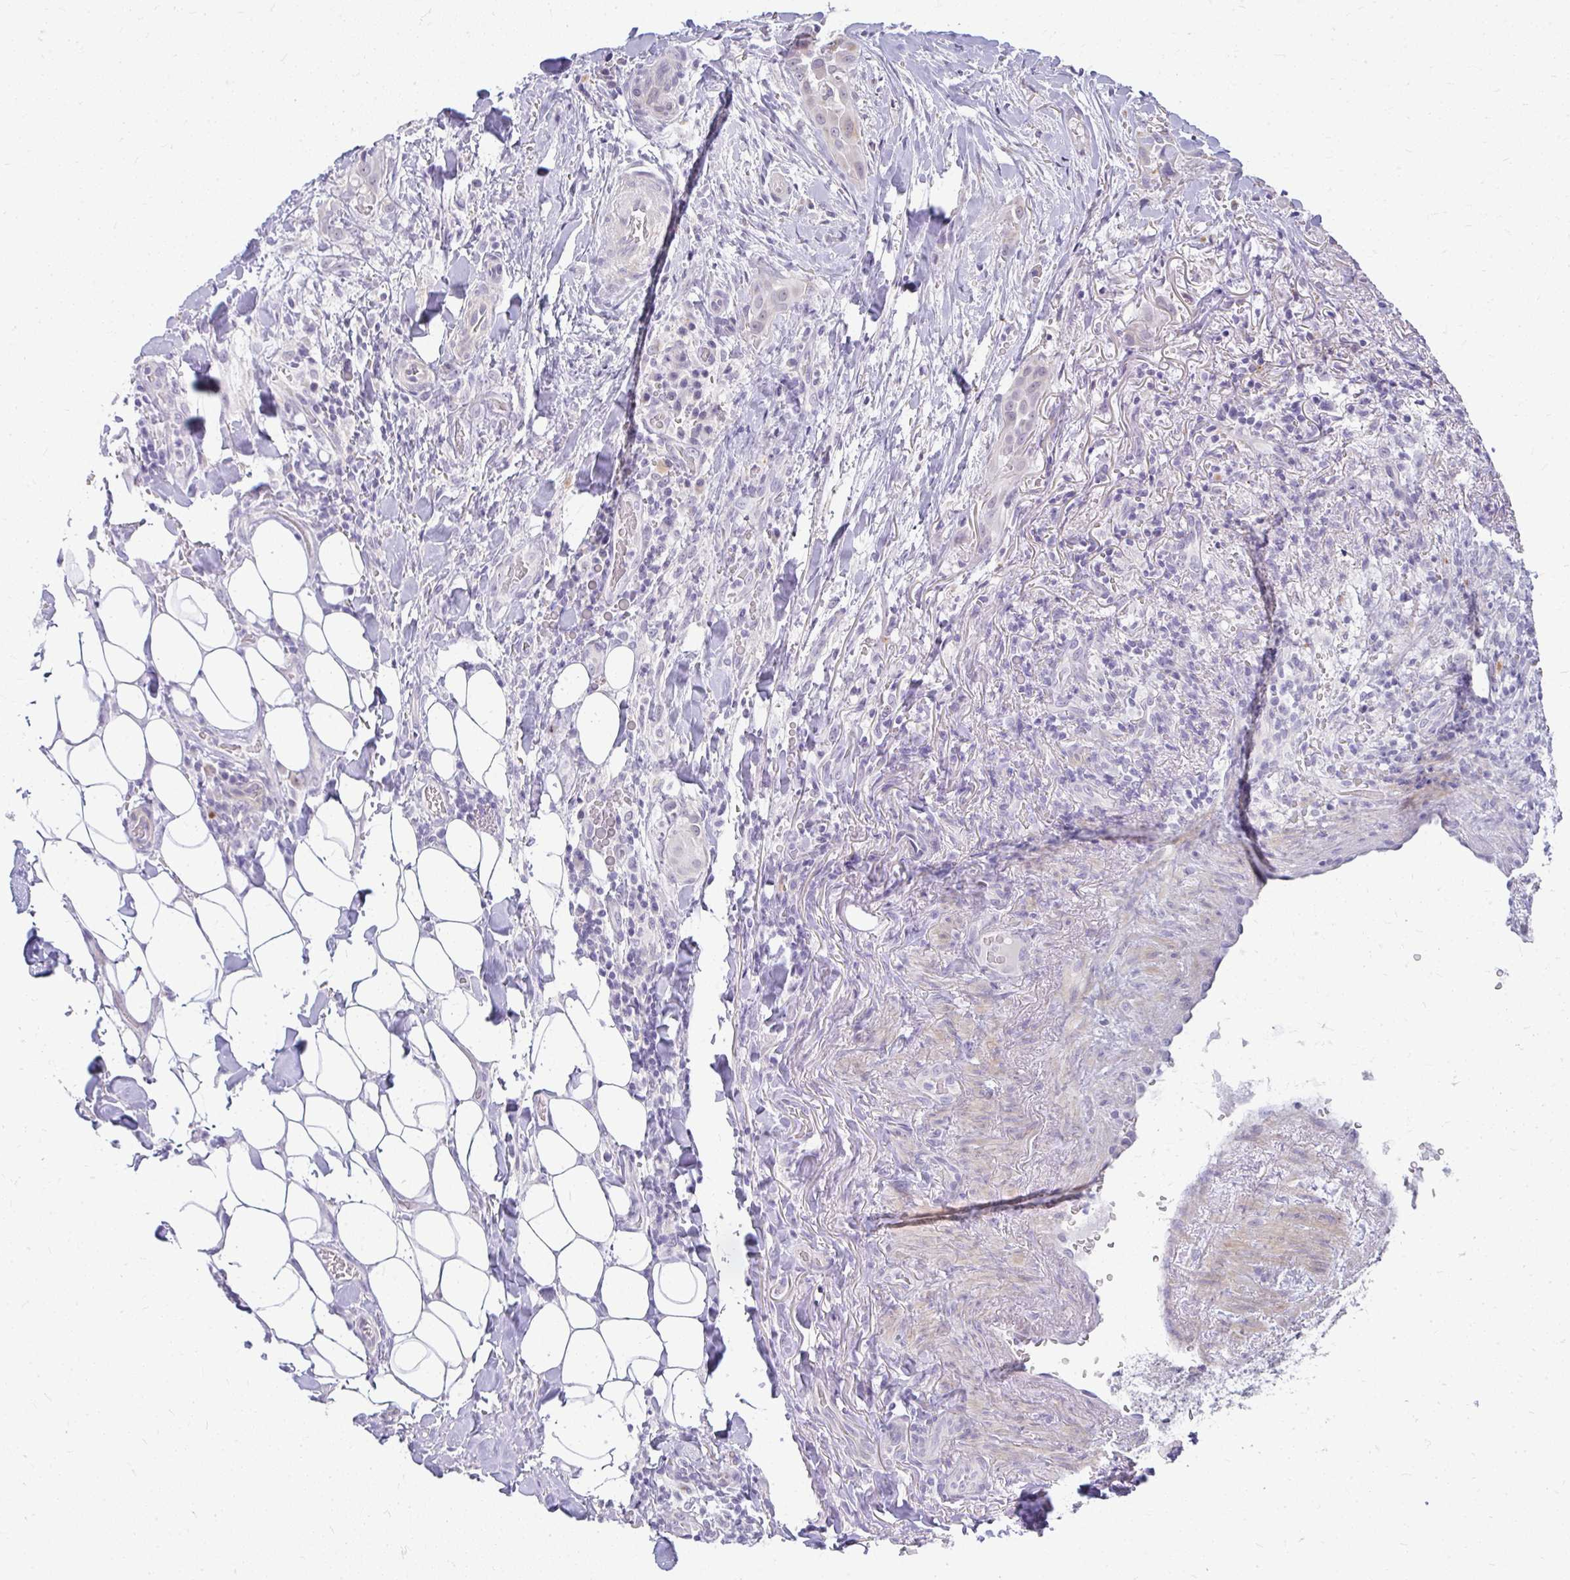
{"staining": {"intensity": "negative", "quantity": "none", "location": "none"}, "tissue": "thyroid cancer", "cell_type": "Tumor cells", "image_type": "cancer", "snomed": [{"axis": "morphology", "description": "Papillary adenocarcinoma, NOS"}, {"axis": "topography", "description": "Thyroid gland"}], "caption": "This is a histopathology image of immunohistochemistry (IHC) staining of thyroid cancer (papillary adenocarcinoma), which shows no staining in tumor cells.", "gene": "TEX33", "patient": {"sex": "male", "age": 61}}